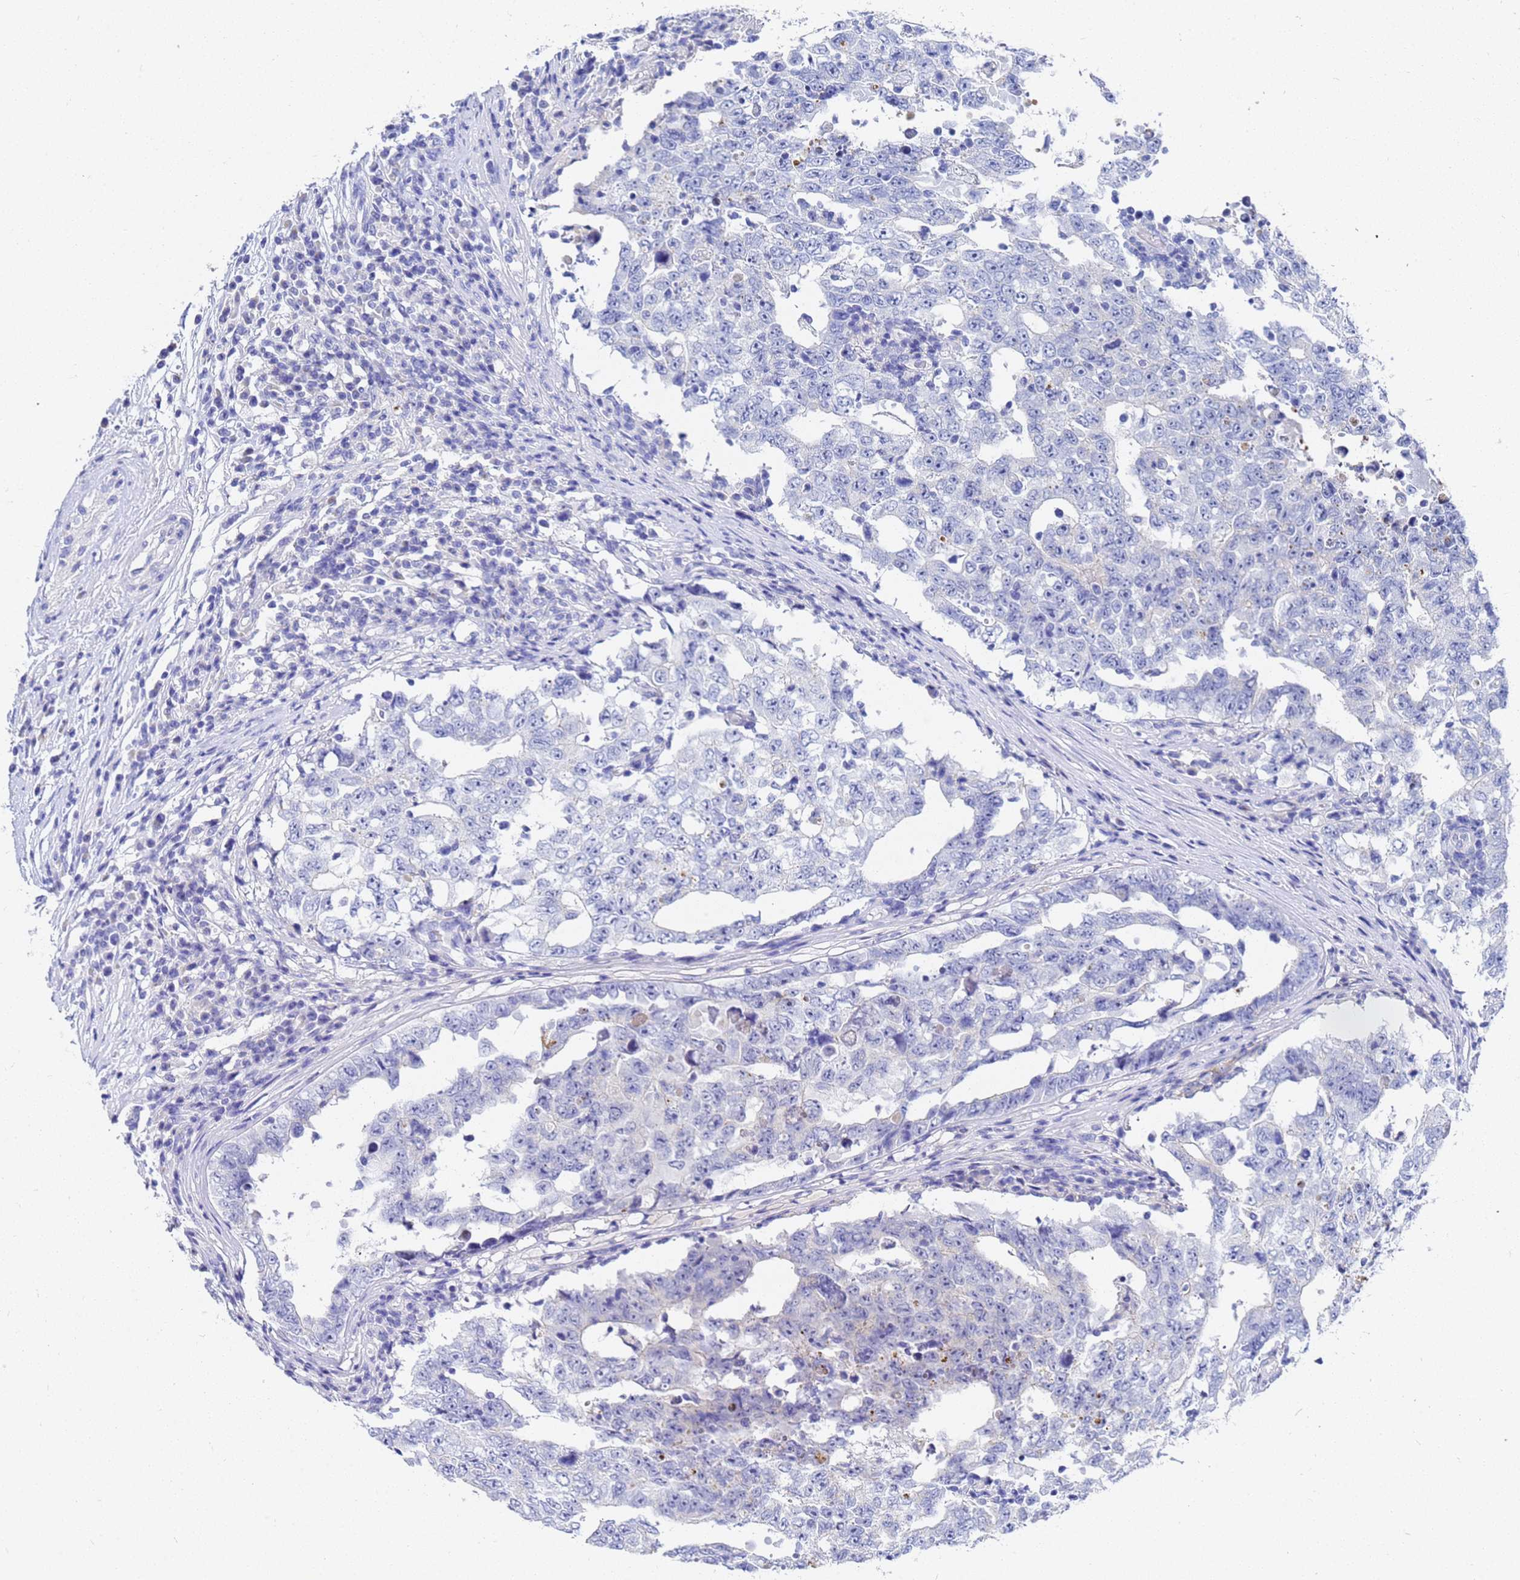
{"staining": {"intensity": "negative", "quantity": "none", "location": "none"}, "tissue": "testis cancer", "cell_type": "Tumor cells", "image_type": "cancer", "snomed": [{"axis": "morphology", "description": "Carcinoma, Embryonal, NOS"}, {"axis": "topography", "description": "Testis"}], "caption": "IHC photomicrograph of neoplastic tissue: testis embryonal carcinoma stained with DAB displays no significant protein positivity in tumor cells. (DAB (3,3'-diaminobenzidine) immunohistochemistry (IHC), high magnification).", "gene": "C2orf72", "patient": {"sex": "male", "age": 26}}